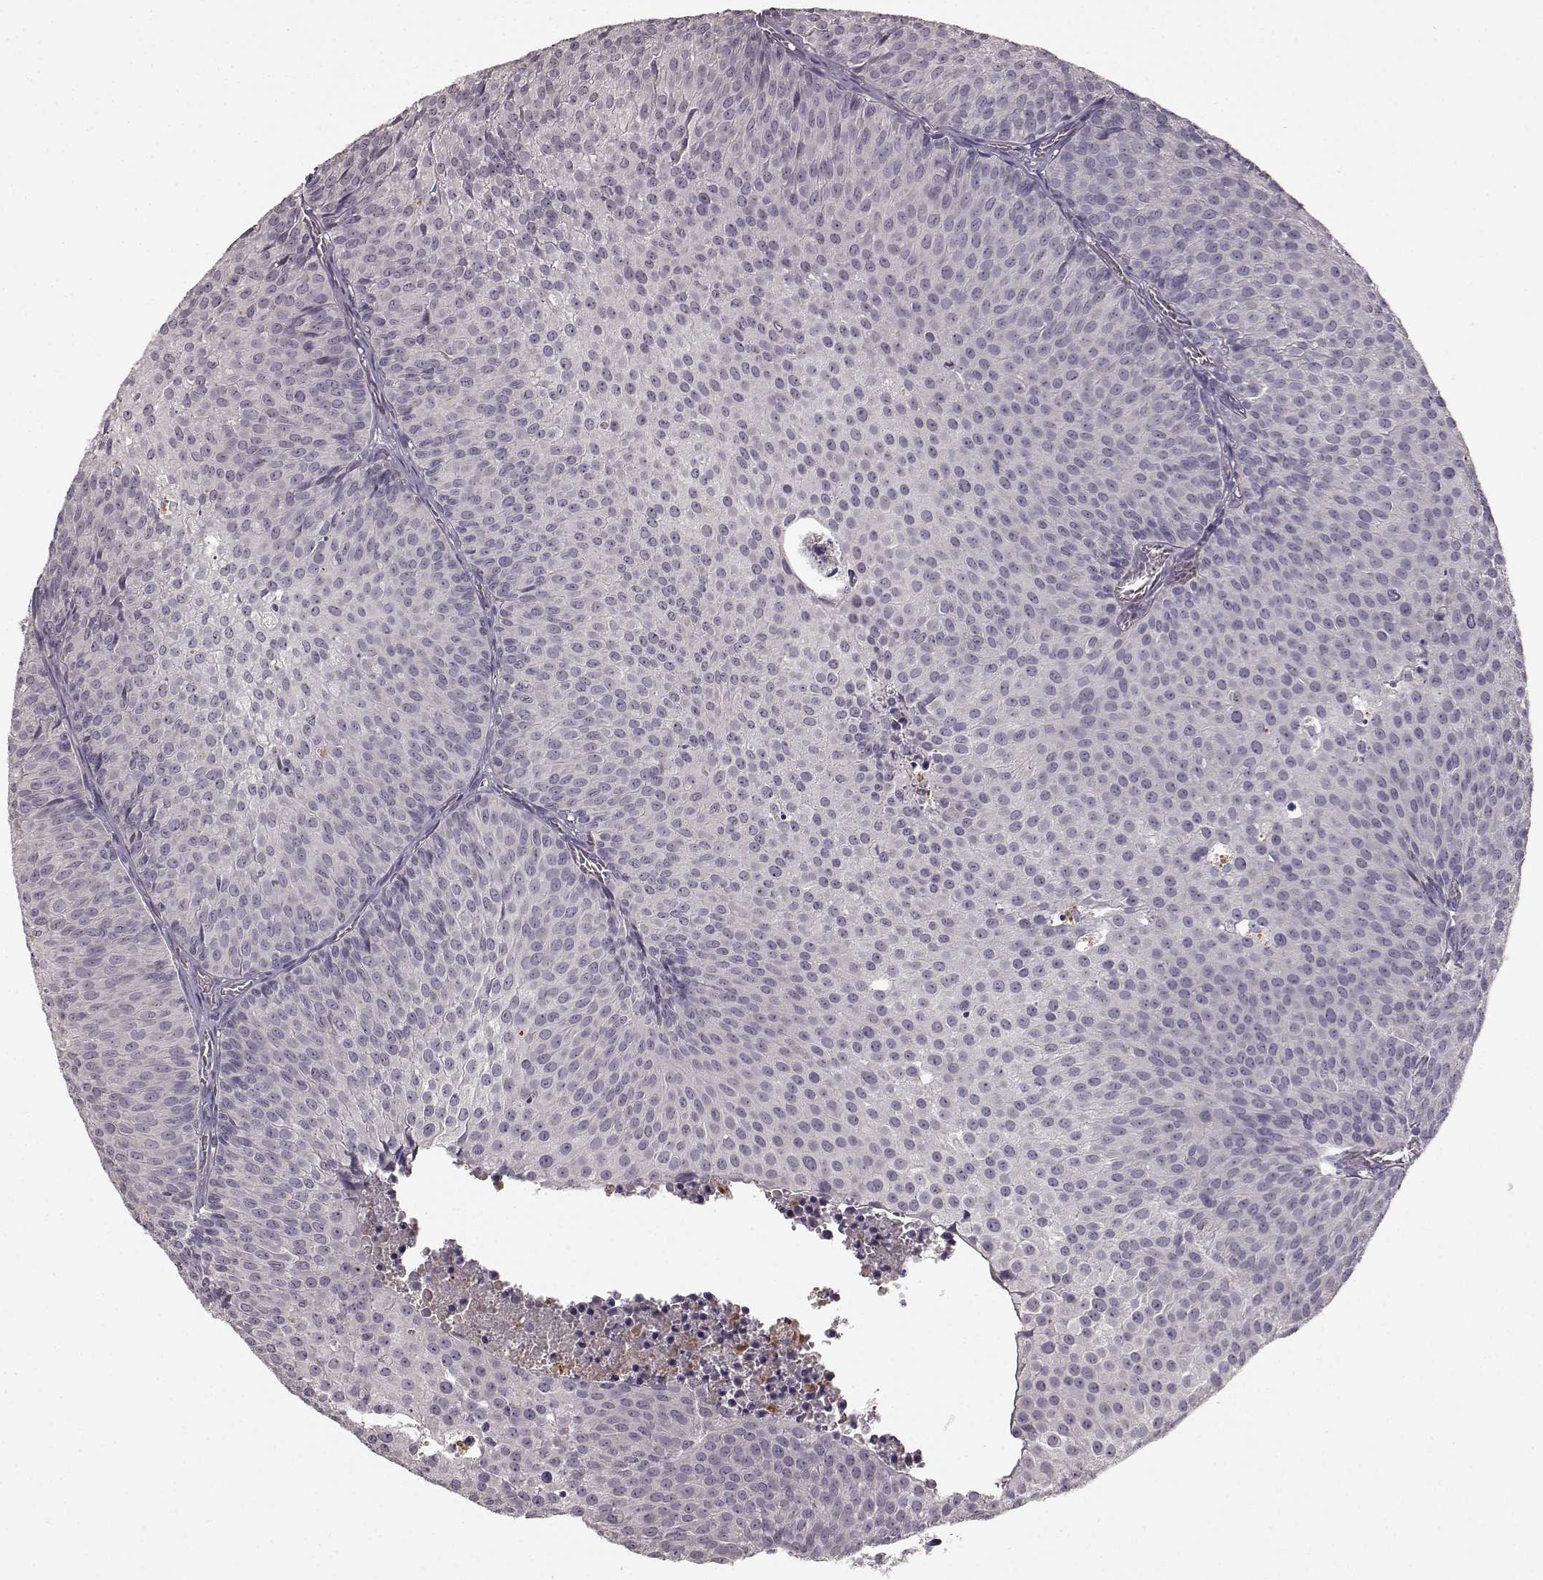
{"staining": {"intensity": "negative", "quantity": "none", "location": "none"}, "tissue": "urothelial cancer", "cell_type": "Tumor cells", "image_type": "cancer", "snomed": [{"axis": "morphology", "description": "Urothelial carcinoma, Low grade"}, {"axis": "topography", "description": "Urinary bladder"}], "caption": "The photomicrograph displays no staining of tumor cells in urothelial carcinoma (low-grade).", "gene": "SLC22A18", "patient": {"sex": "male", "age": 63}}